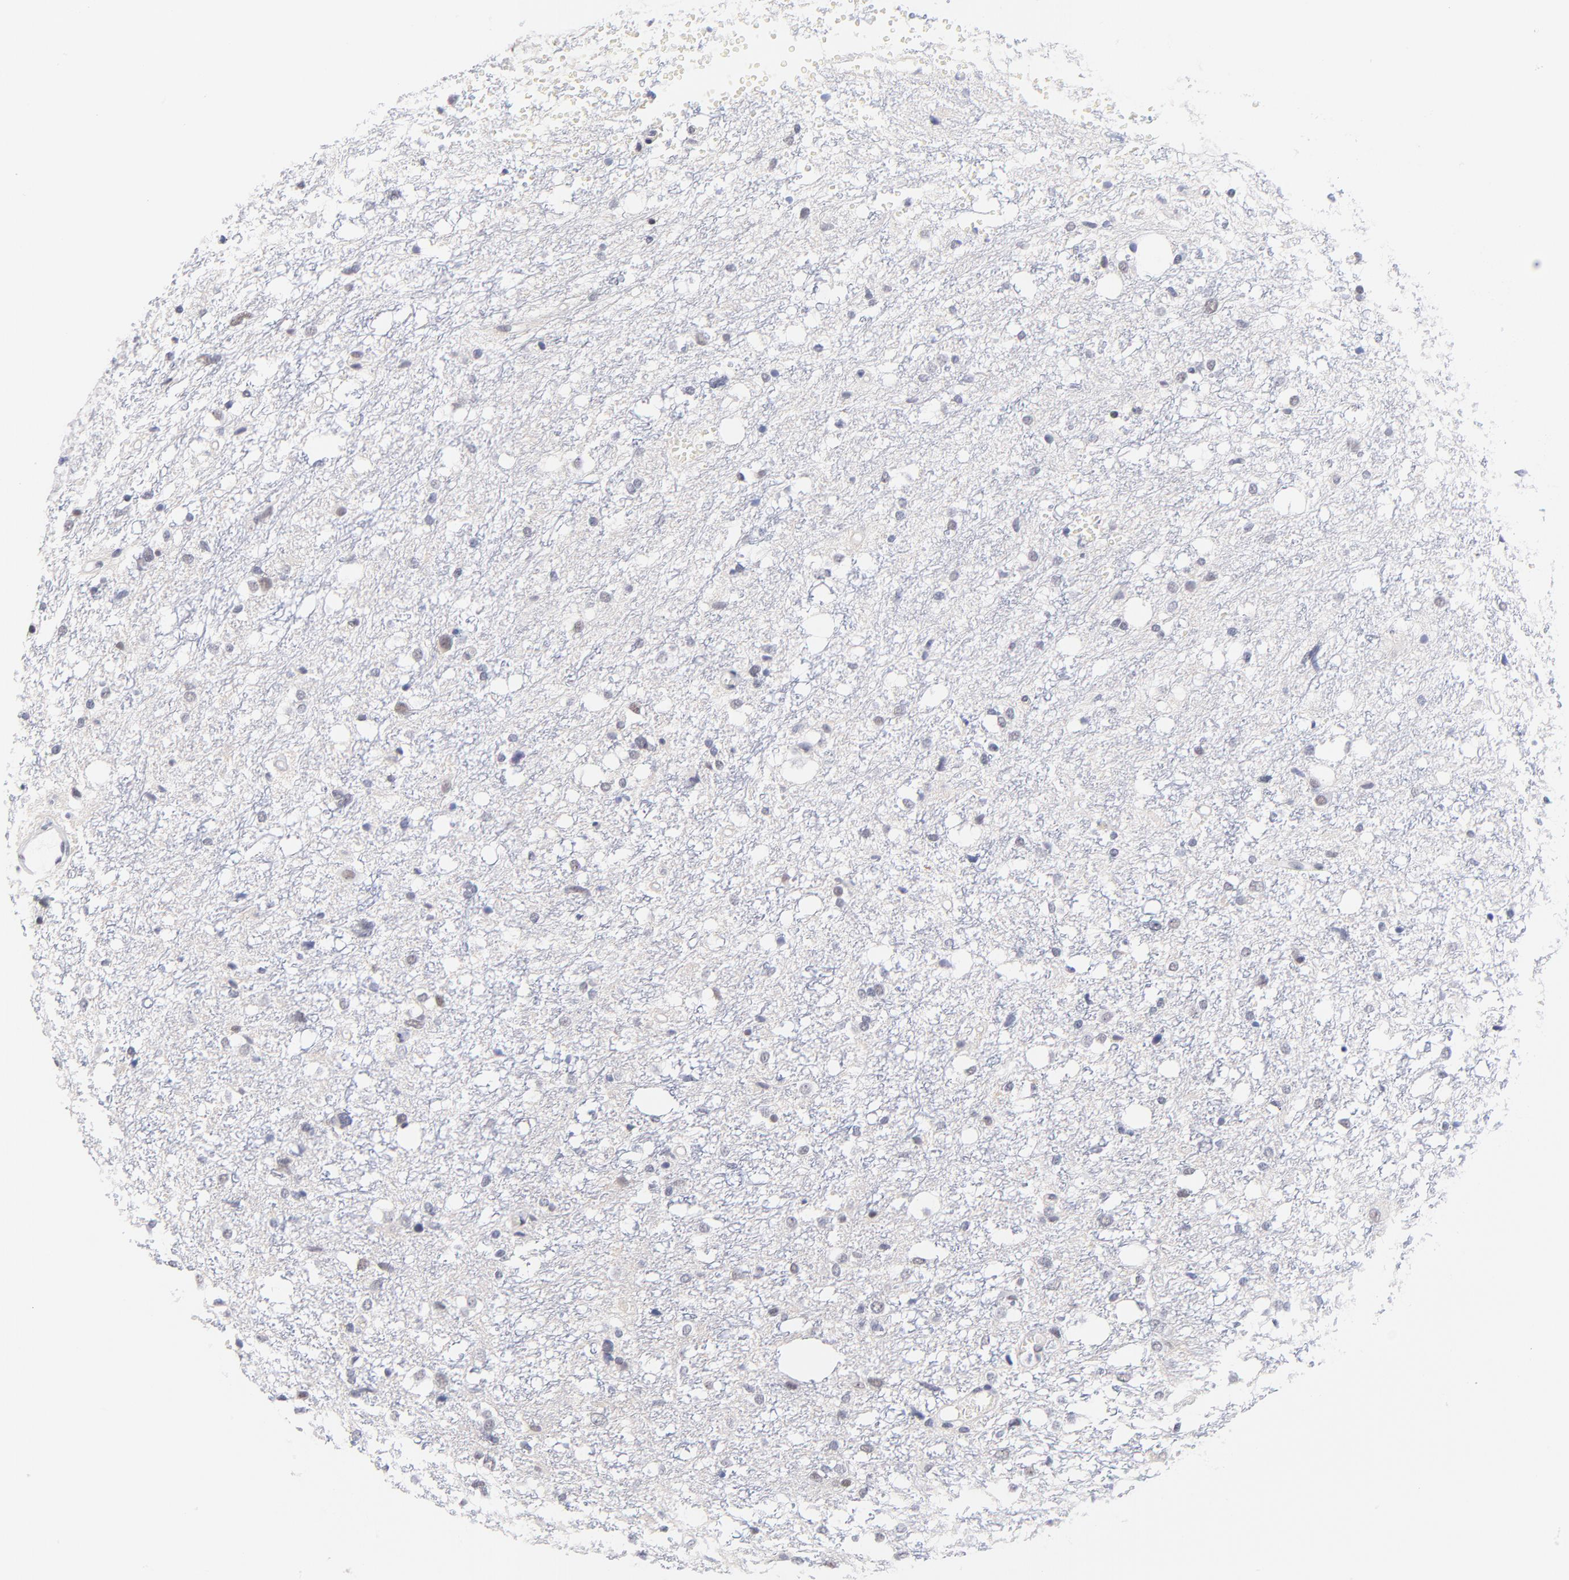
{"staining": {"intensity": "negative", "quantity": "none", "location": "none"}, "tissue": "glioma", "cell_type": "Tumor cells", "image_type": "cancer", "snomed": [{"axis": "morphology", "description": "Glioma, malignant, High grade"}, {"axis": "topography", "description": "Brain"}], "caption": "Photomicrograph shows no significant protein expression in tumor cells of glioma.", "gene": "ZNF74", "patient": {"sex": "female", "age": 59}}